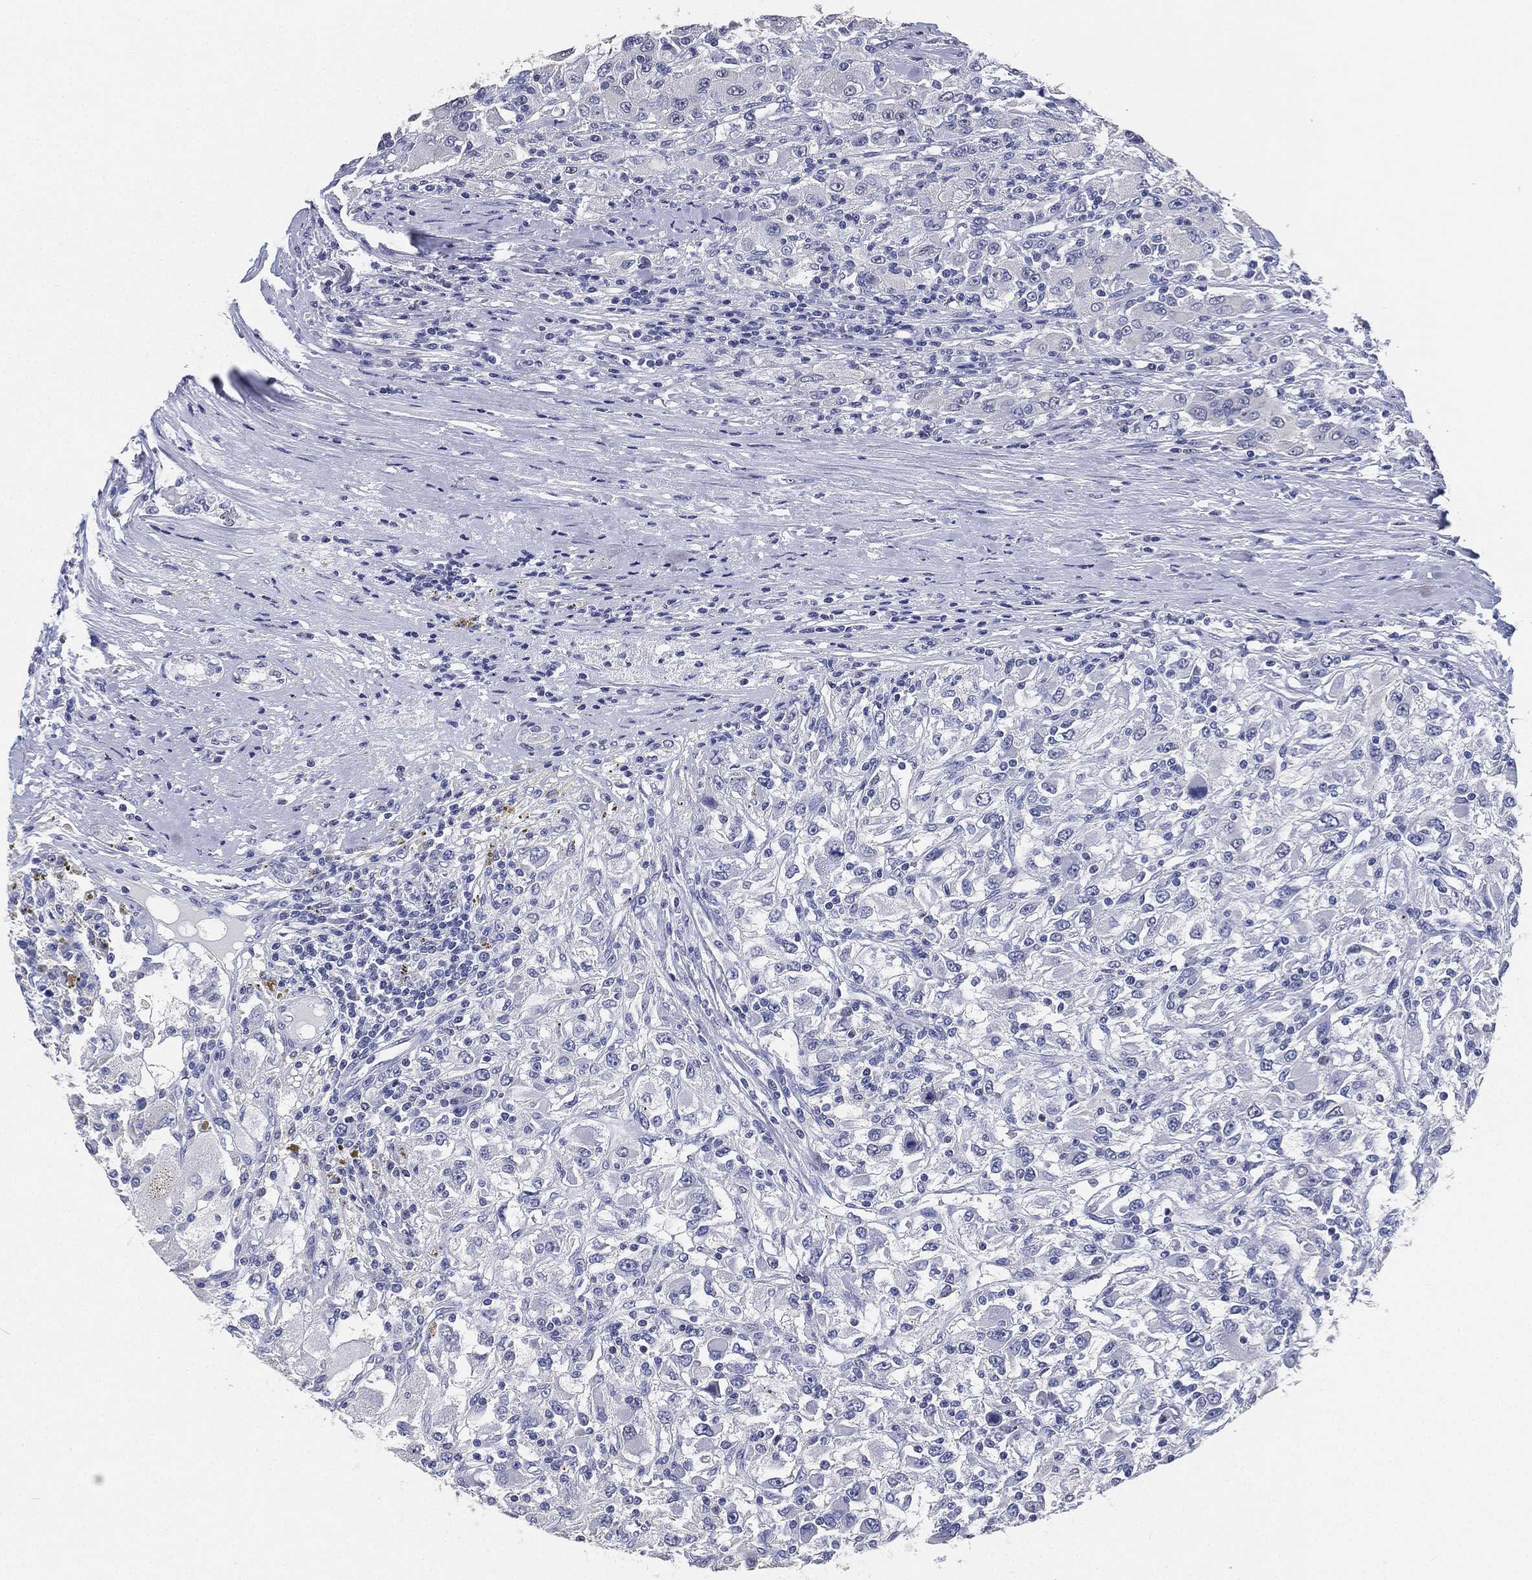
{"staining": {"intensity": "negative", "quantity": "none", "location": "none"}, "tissue": "renal cancer", "cell_type": "Tumor cells", "image_type": "cancer", "snomed": [{"axis": "morphology", "description": "Adenocarcinoma, NOS"}, {"axis": "topography", "description": "Kidney"}], "caption": "Renal cancer stained for a protein using immunohistochemistry displays no positivity tumor cells.", "gene": "IYD", "patient": {"sex": "female", "age": 67}}